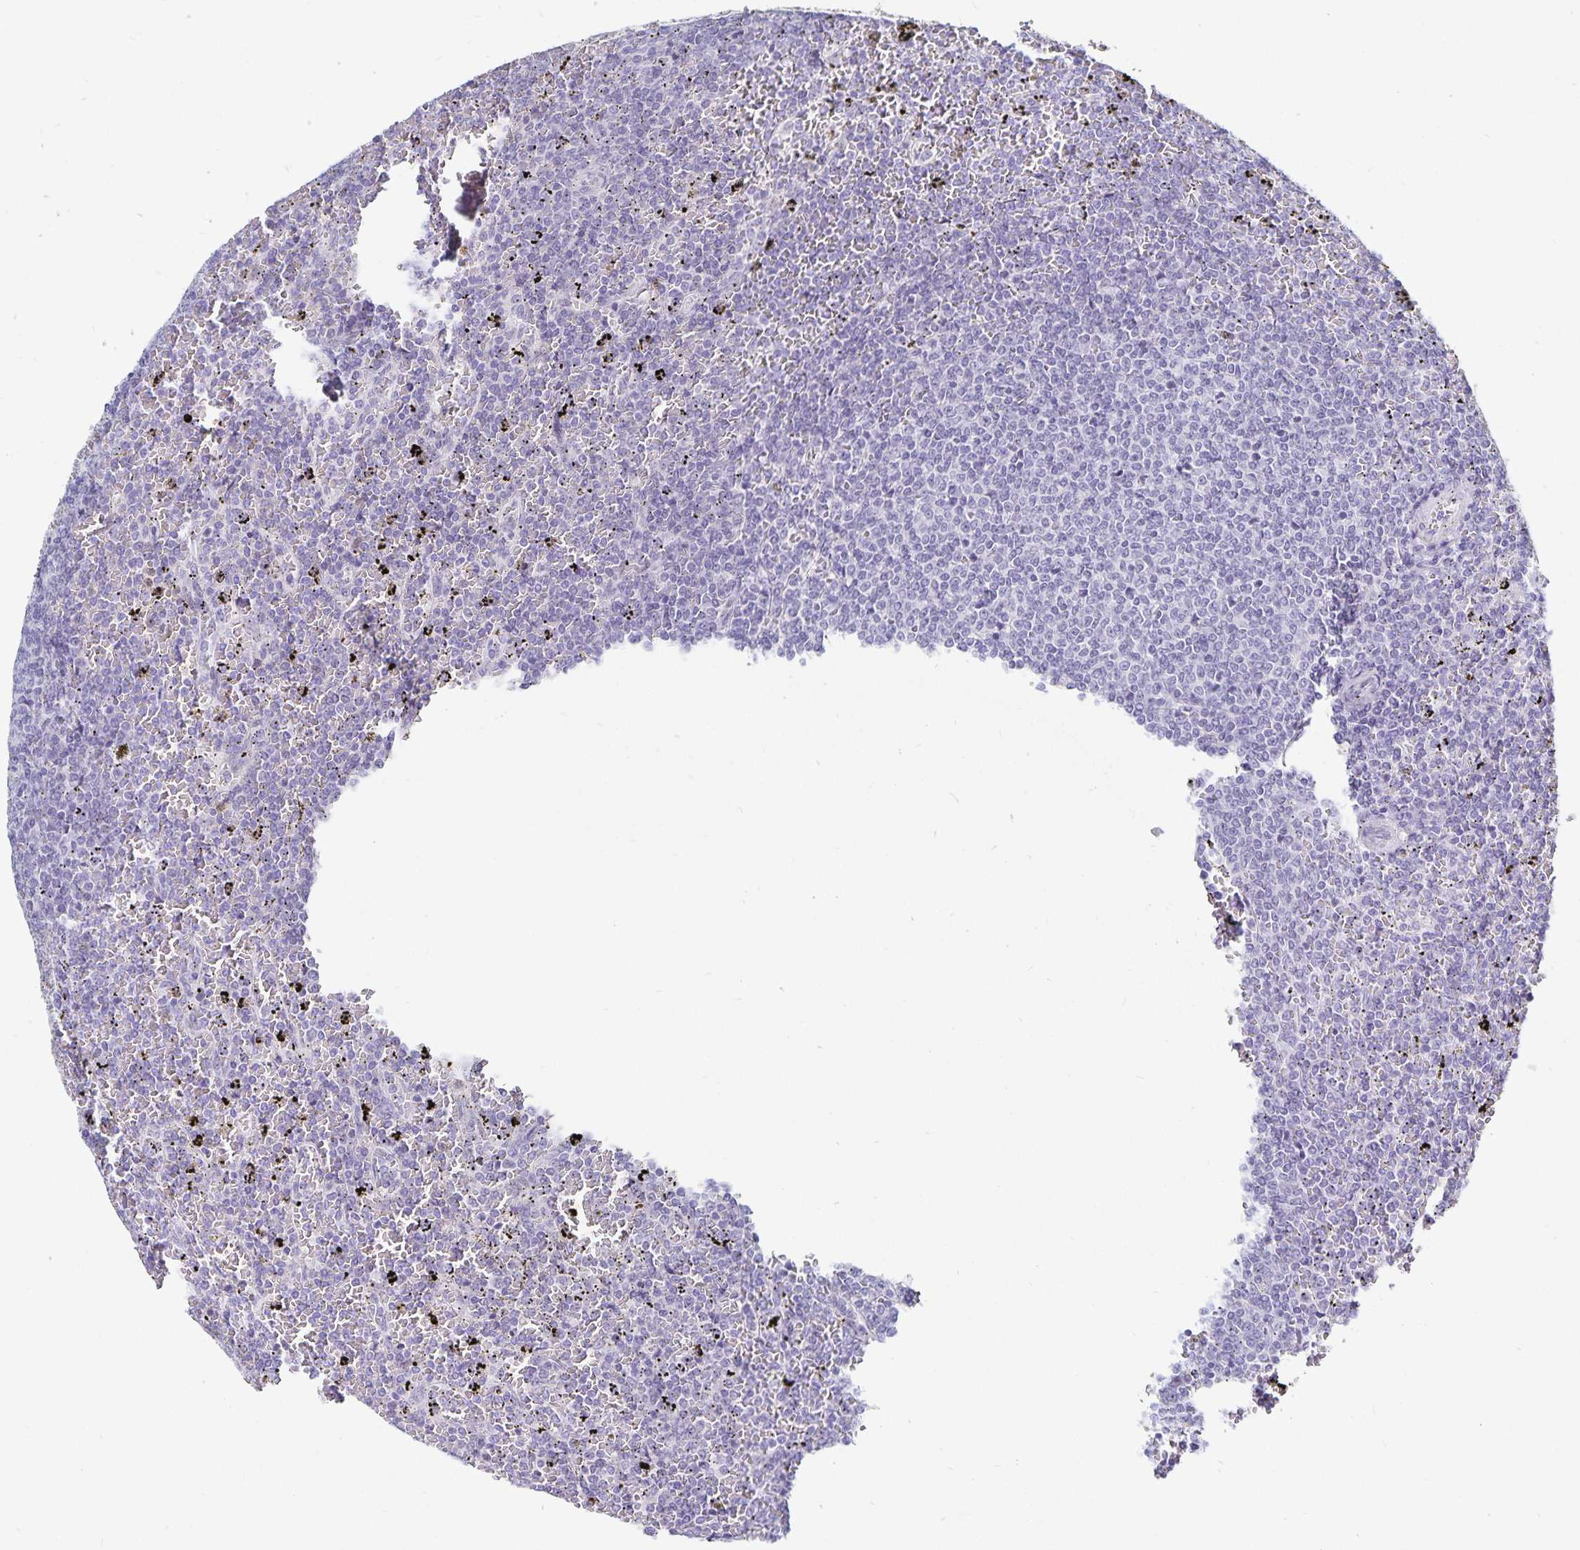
{"staining": {"intensity": "negative", "quantity": "none", "location": "none"}, "tissue": "lymphoma", "cell_type": "Tumor cells", "image_type": "cancer", "snomed": [{"axis": "morphology", "description": "Malignant lymphoma, non-Hodgkin's type, Low grade"}, {"axis": "topography", "description": "Spleen"}], "caption": "Histopathology image shows no significant protein staining in tumor cells of lymphoma.", "gene": "HMGB3", "patient": {"sex": "female", "age": 77}}